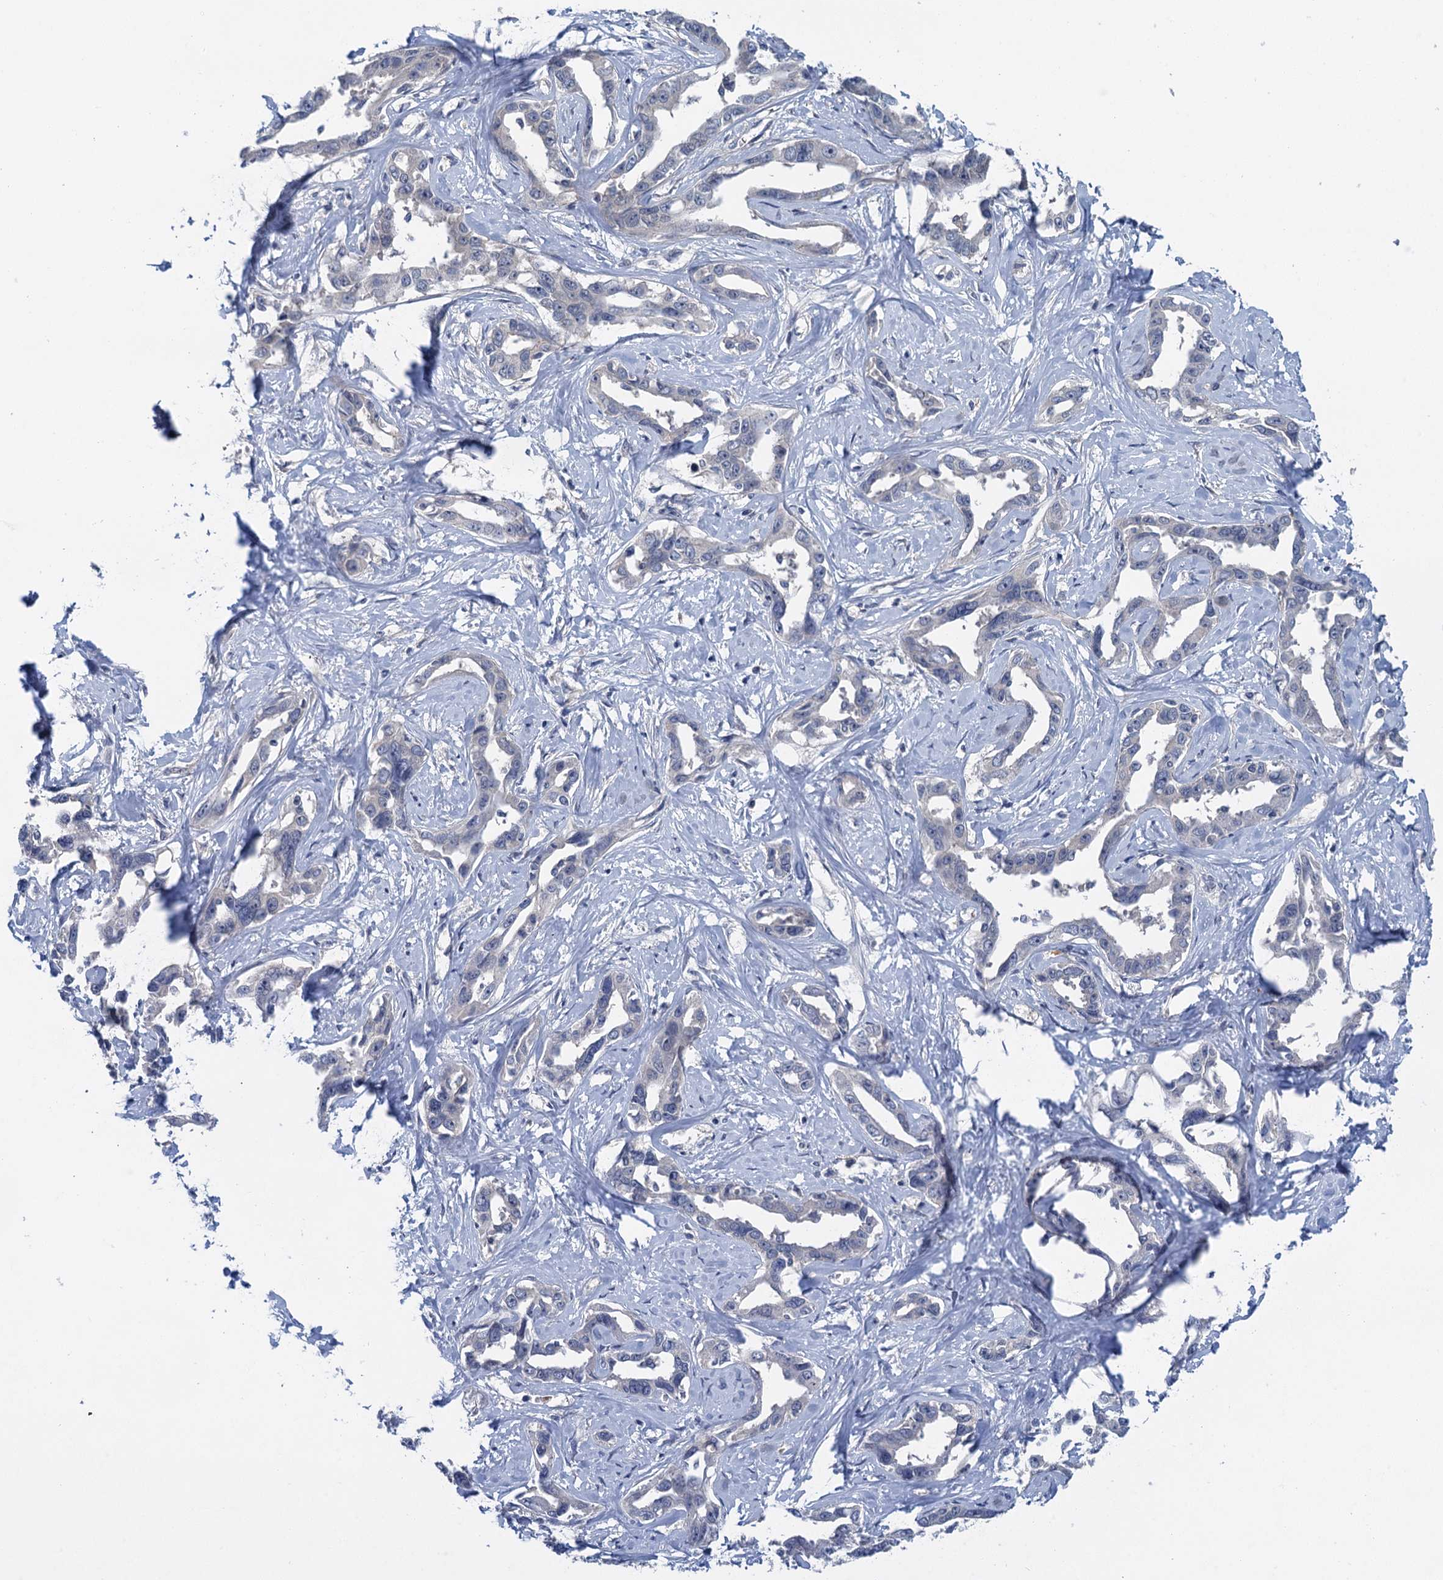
{"staining": {"intensity": "negative", "quantity": "none", "location": "none"}, "tissue": "liver cancer", "cell_type": "Tumor cells", "image_type": "cancer", "snomed": [{"axis": "morphology", "description": "Cholangiocarcinoma"}, {"axis": "topography", "description": "Liver"}], "caption": "Immunohistochemistry of human liver cholangiocarcinoma exhibits no staining in tumor cells. (Stains: DAB (3,3'-diaminobenzidine) immunohistochemistry with hematoxylin counter stain, Microscopy: brightfield microscopy at high magnification).", "gene": "MRFAP1", "patient": {"sex": "male", "age": 59}}